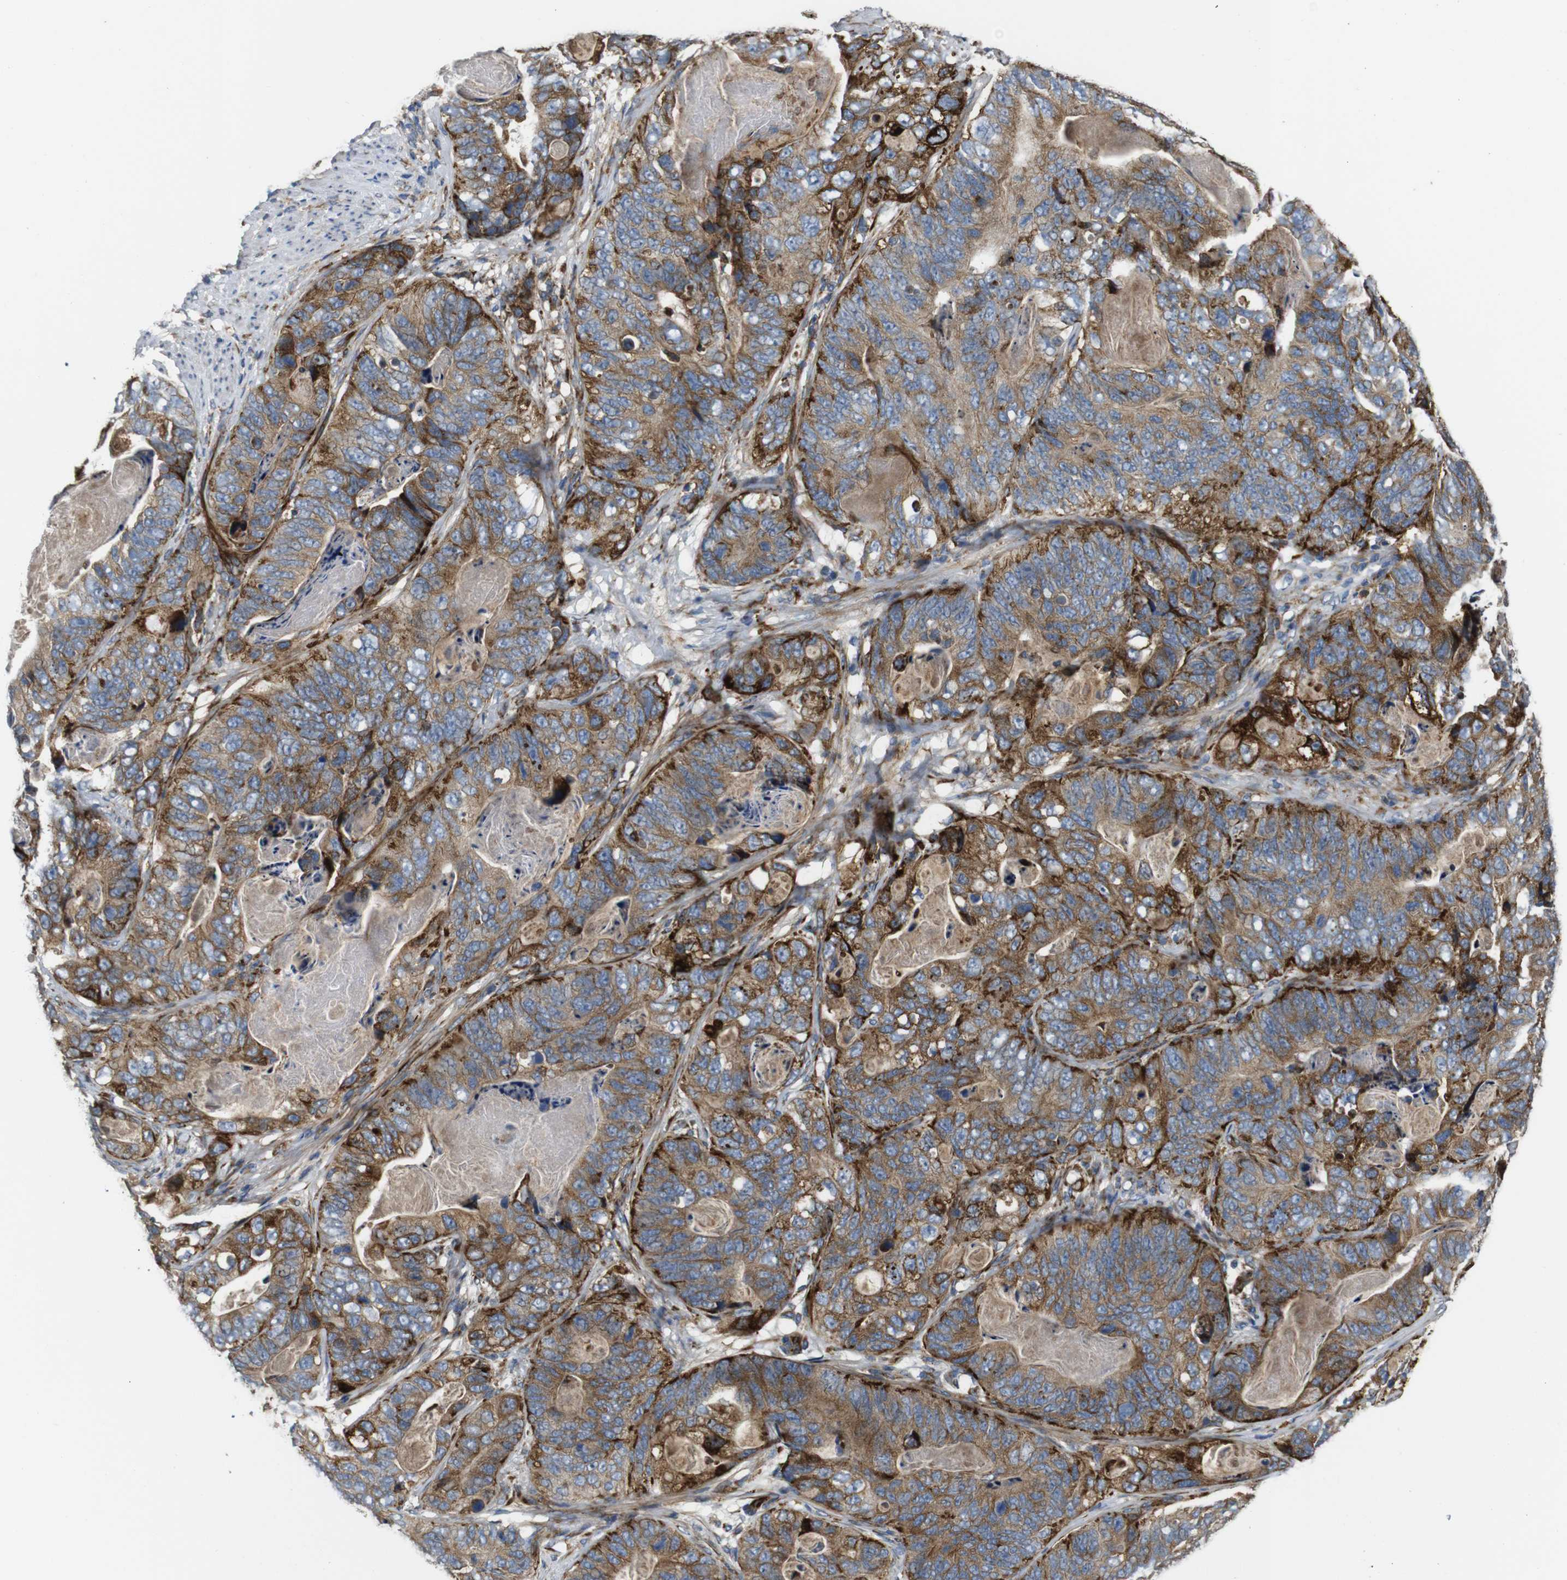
{"staining": {"intensity": "moderate", "quantity": ">75%", "location": "cytoplasmic/membranous"}, "tissue": "stomach cancer", "cell_type": "Tumor cells", "image_type": "cancer", "snomed": [{"axis": "morphology", "description": "Adenocarcinoma, NOS"}, {"axis": "topography", "description": "Stomach"}], "caption": "Moderate cytoplasmic/membranous staining for a protein is identified in about >75% of tumor cells of stomach adenocarcinoma using IHC.", "gene": "UBE2G2", "patient": {"sex": "female", "age": 89}}